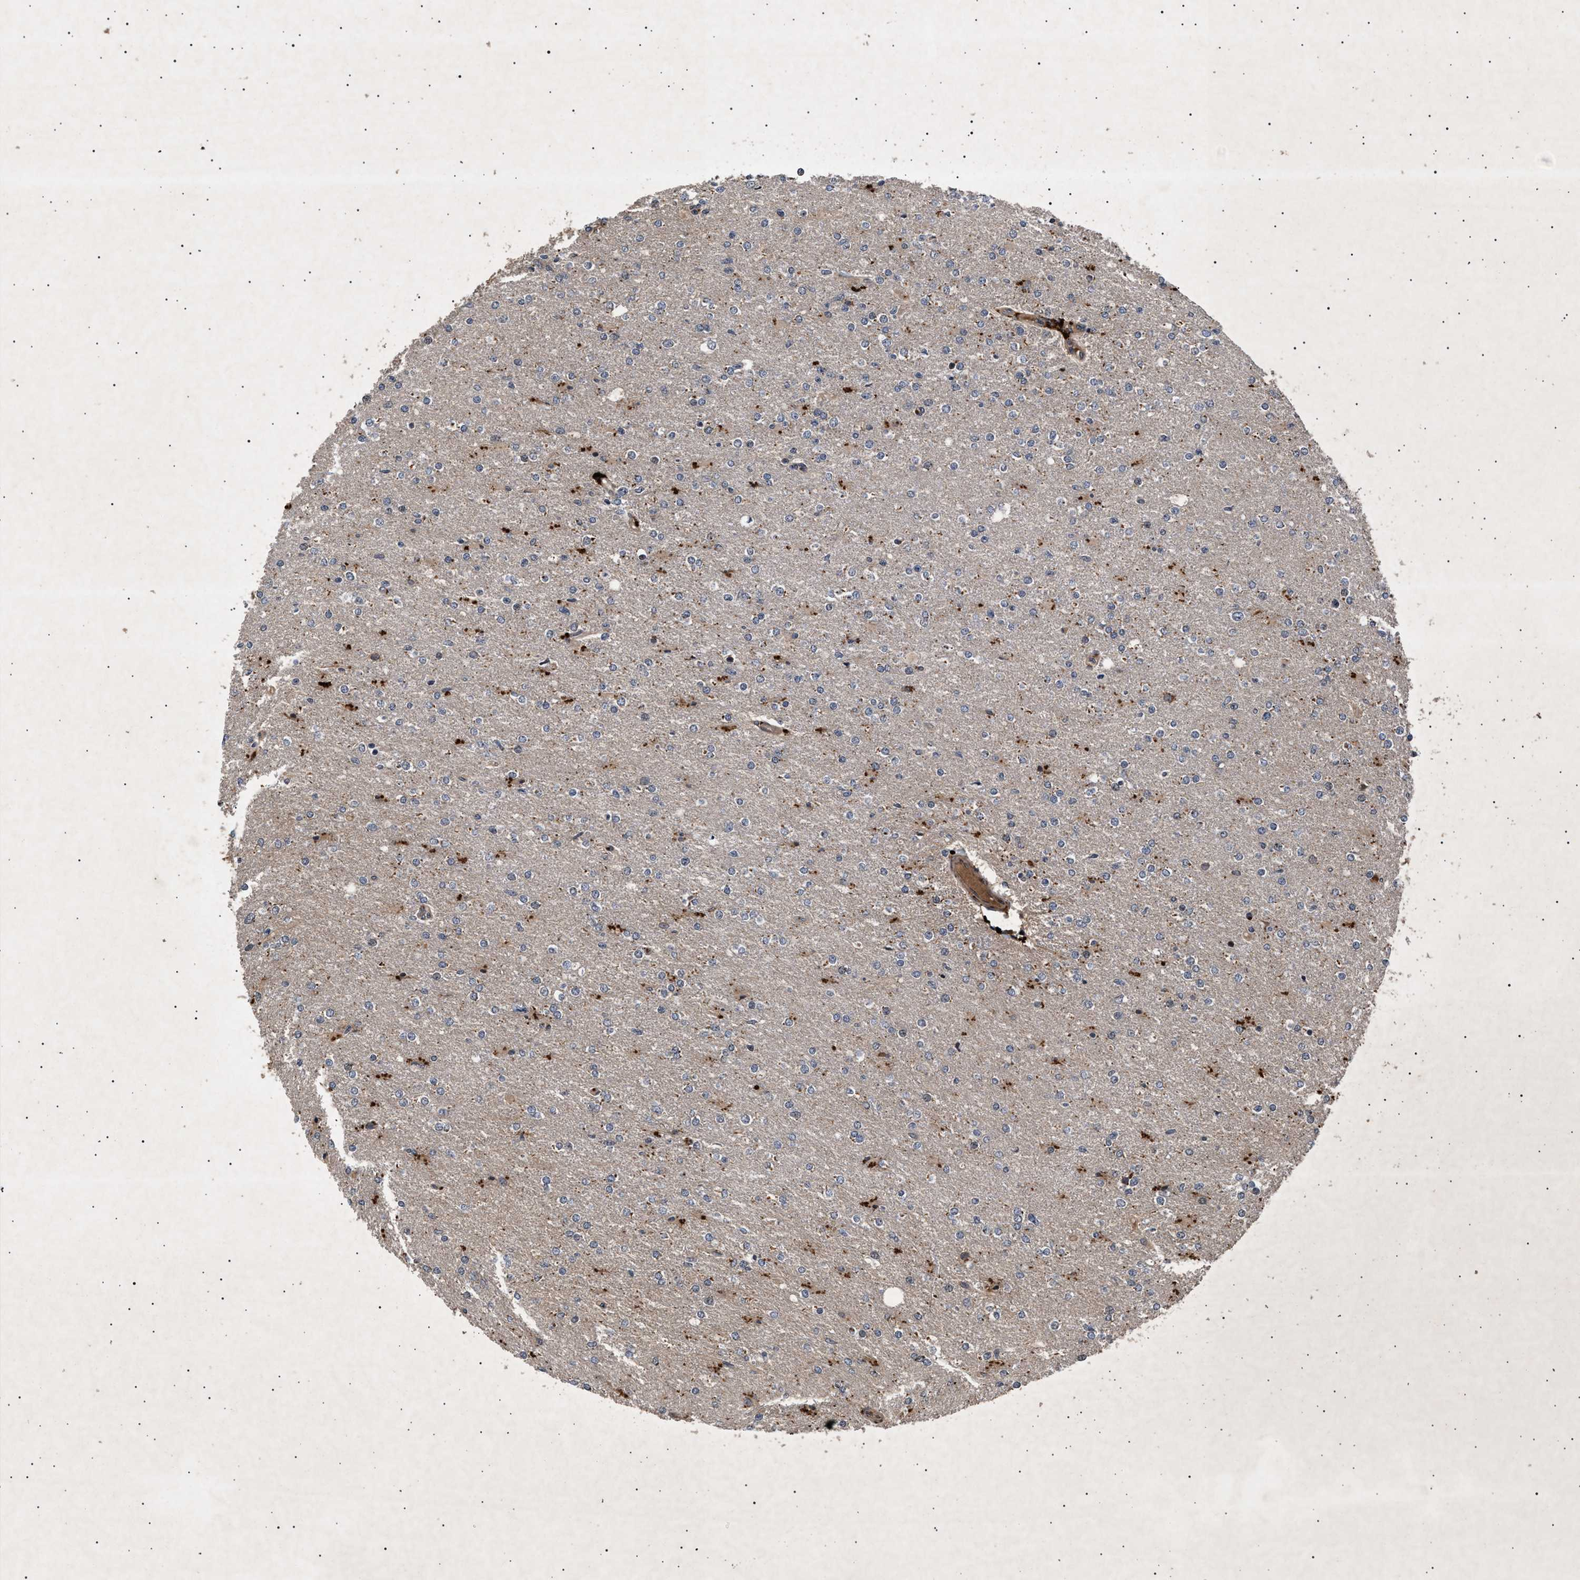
{"staining": {"intensity": "negative", "quantity": "none", "location": "none"}, "tissue": "glioma", "cell_type": "Tumor cells", "image_type": "cancer", "snomed": [{"axis": "morphology", "description": "Glioma, malignant, High grade"}, {"axis": "topography", "description": "Cerebral cortex"}], "caption": "High magnification brightfield microscopy of glioma stained with DAB (brown) and counterstained with hematoxylin (blue): tumor cells show no significant expression.", "gene": "ITGB5", "patient": {"sex": "male", "age": 76}}